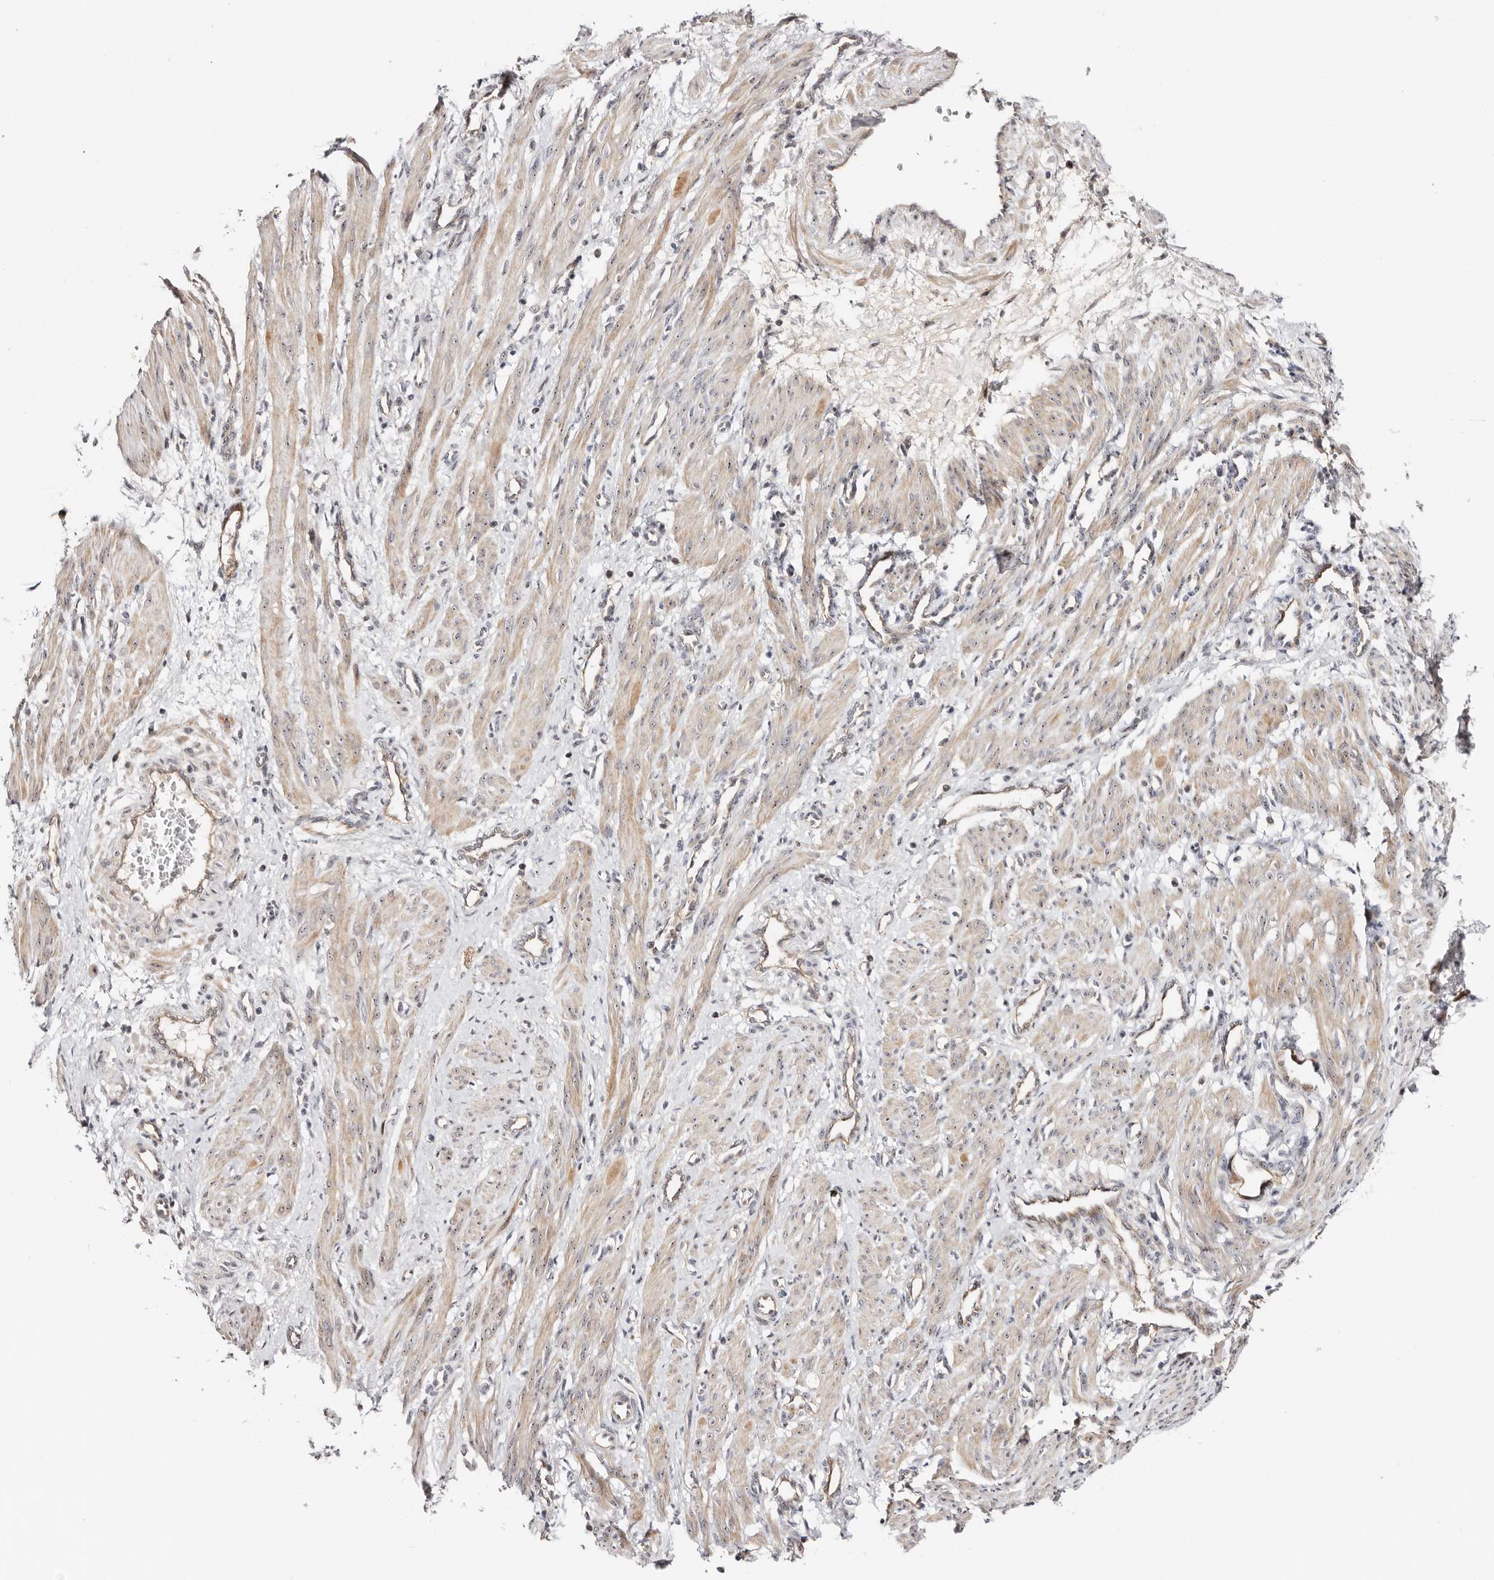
{"staining": {"intensity": "weak", "quantity": "25%-75%", "location": "cytoplasmic/membranous"}, "tissue": "smooth muscle", "cell_type": "Smooth muscle cells", "image_type": "normal", "snomed": [{"axis": "morphology", "description": "Normal tissue, NOS"}, {"axis": "topography", "description": "Endometrium"}], "caption": "Immunohistochemical staining of benign smooth muscle reveals weak cytoplasmic/membranous protein expression in about 25%-75% of smooth muscle cells.", "gene": "ODF2L", "patient": {"sex": "female", "age": 33}}